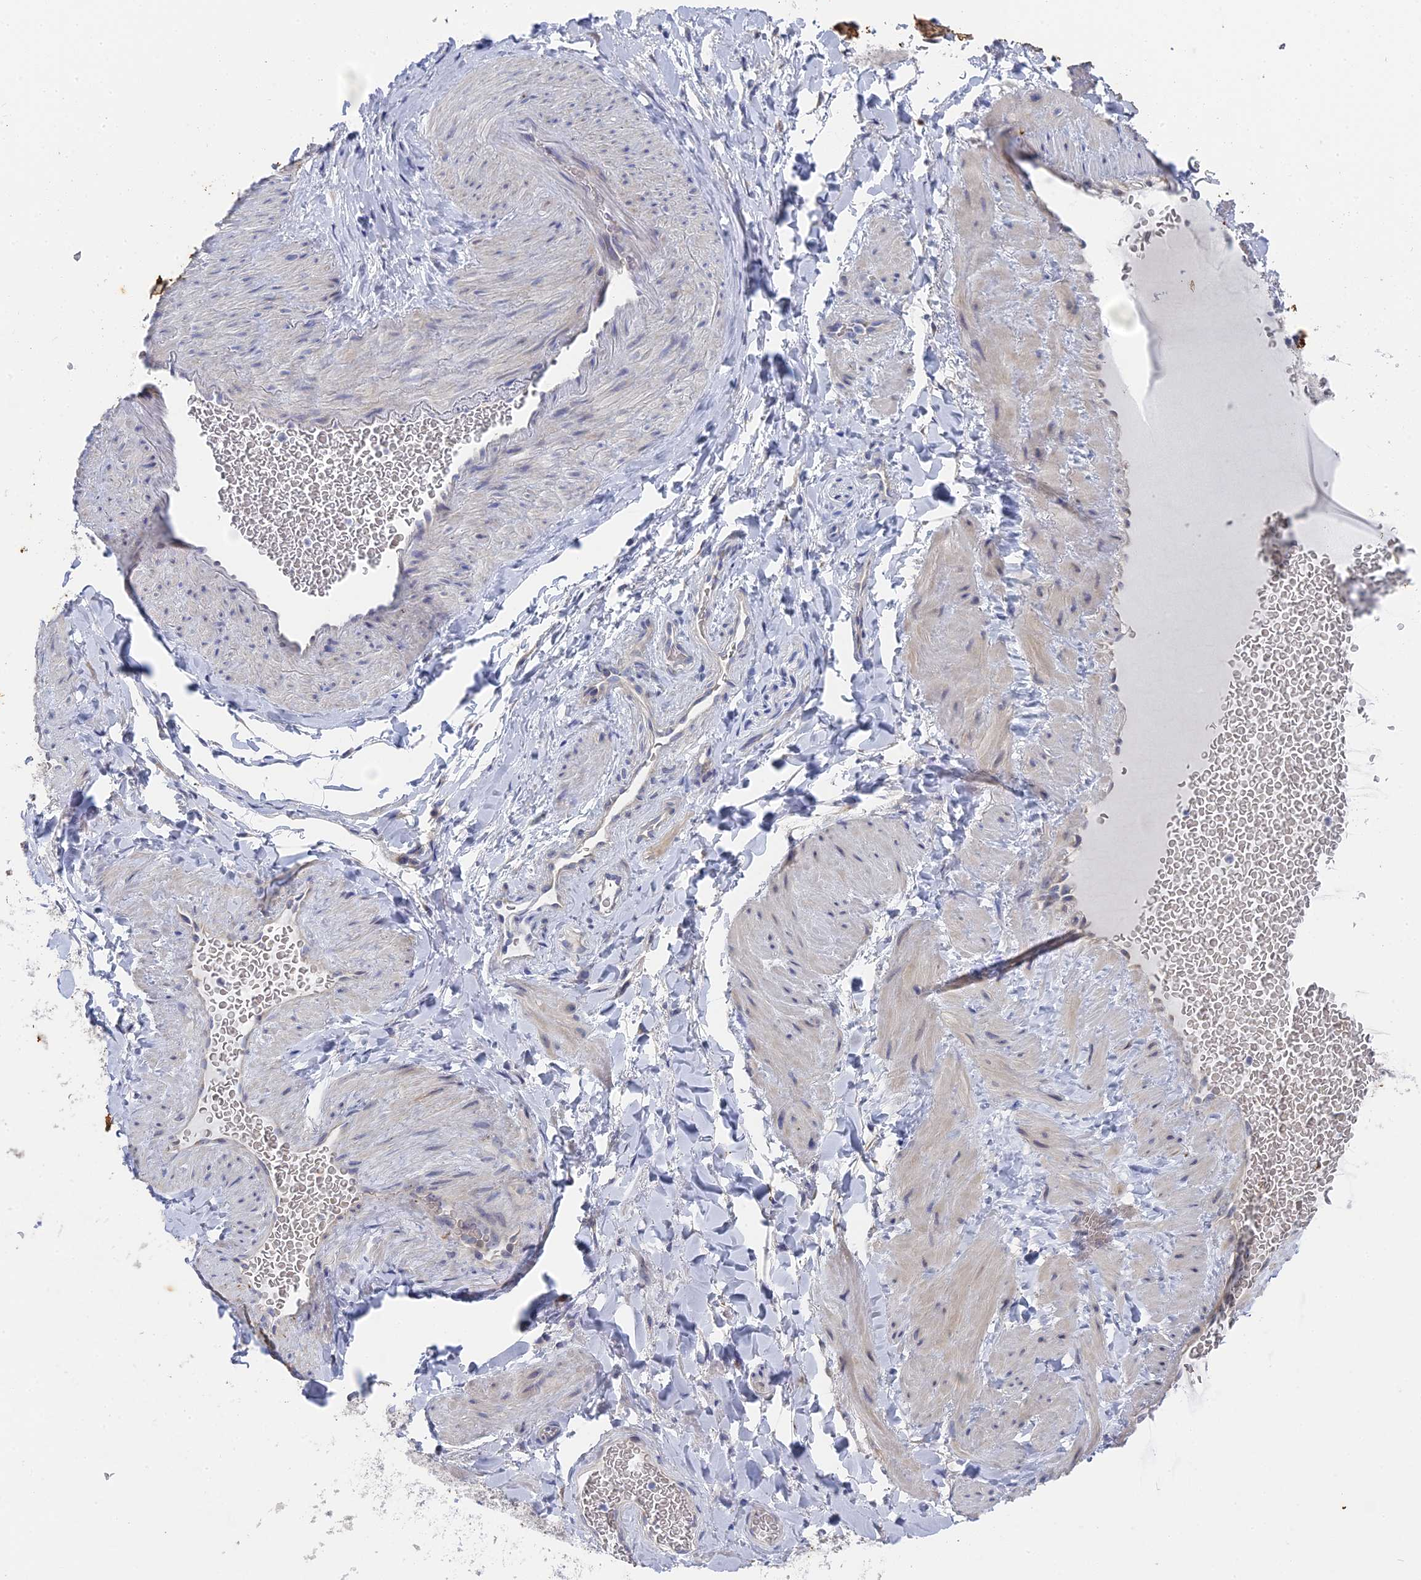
{"staining": {"intensity": "negative", "quantity": "none", "location": "none"}, "tissue": "adipose tissue", "cell_type": "Adipocytes", "image_type": "normal", "snomed": [{"axis": "morphology", "description": "Normal tissue, NOS"}, {"axis": "topography", "description": "Soft tissue"}, {"axis": "topography", "description": "Vascular tissue"}], "caption": "A photomicrograph of adipose tissue stained for a protein demonstrates no brown staining in adipocytes. Brightfield microscopy of IHC stained with DAB (brown) and hematoxylin (blue), captured at high magnification.", "gene": "SRFBP1", "patient": {"sex": "male", "age": 54}}